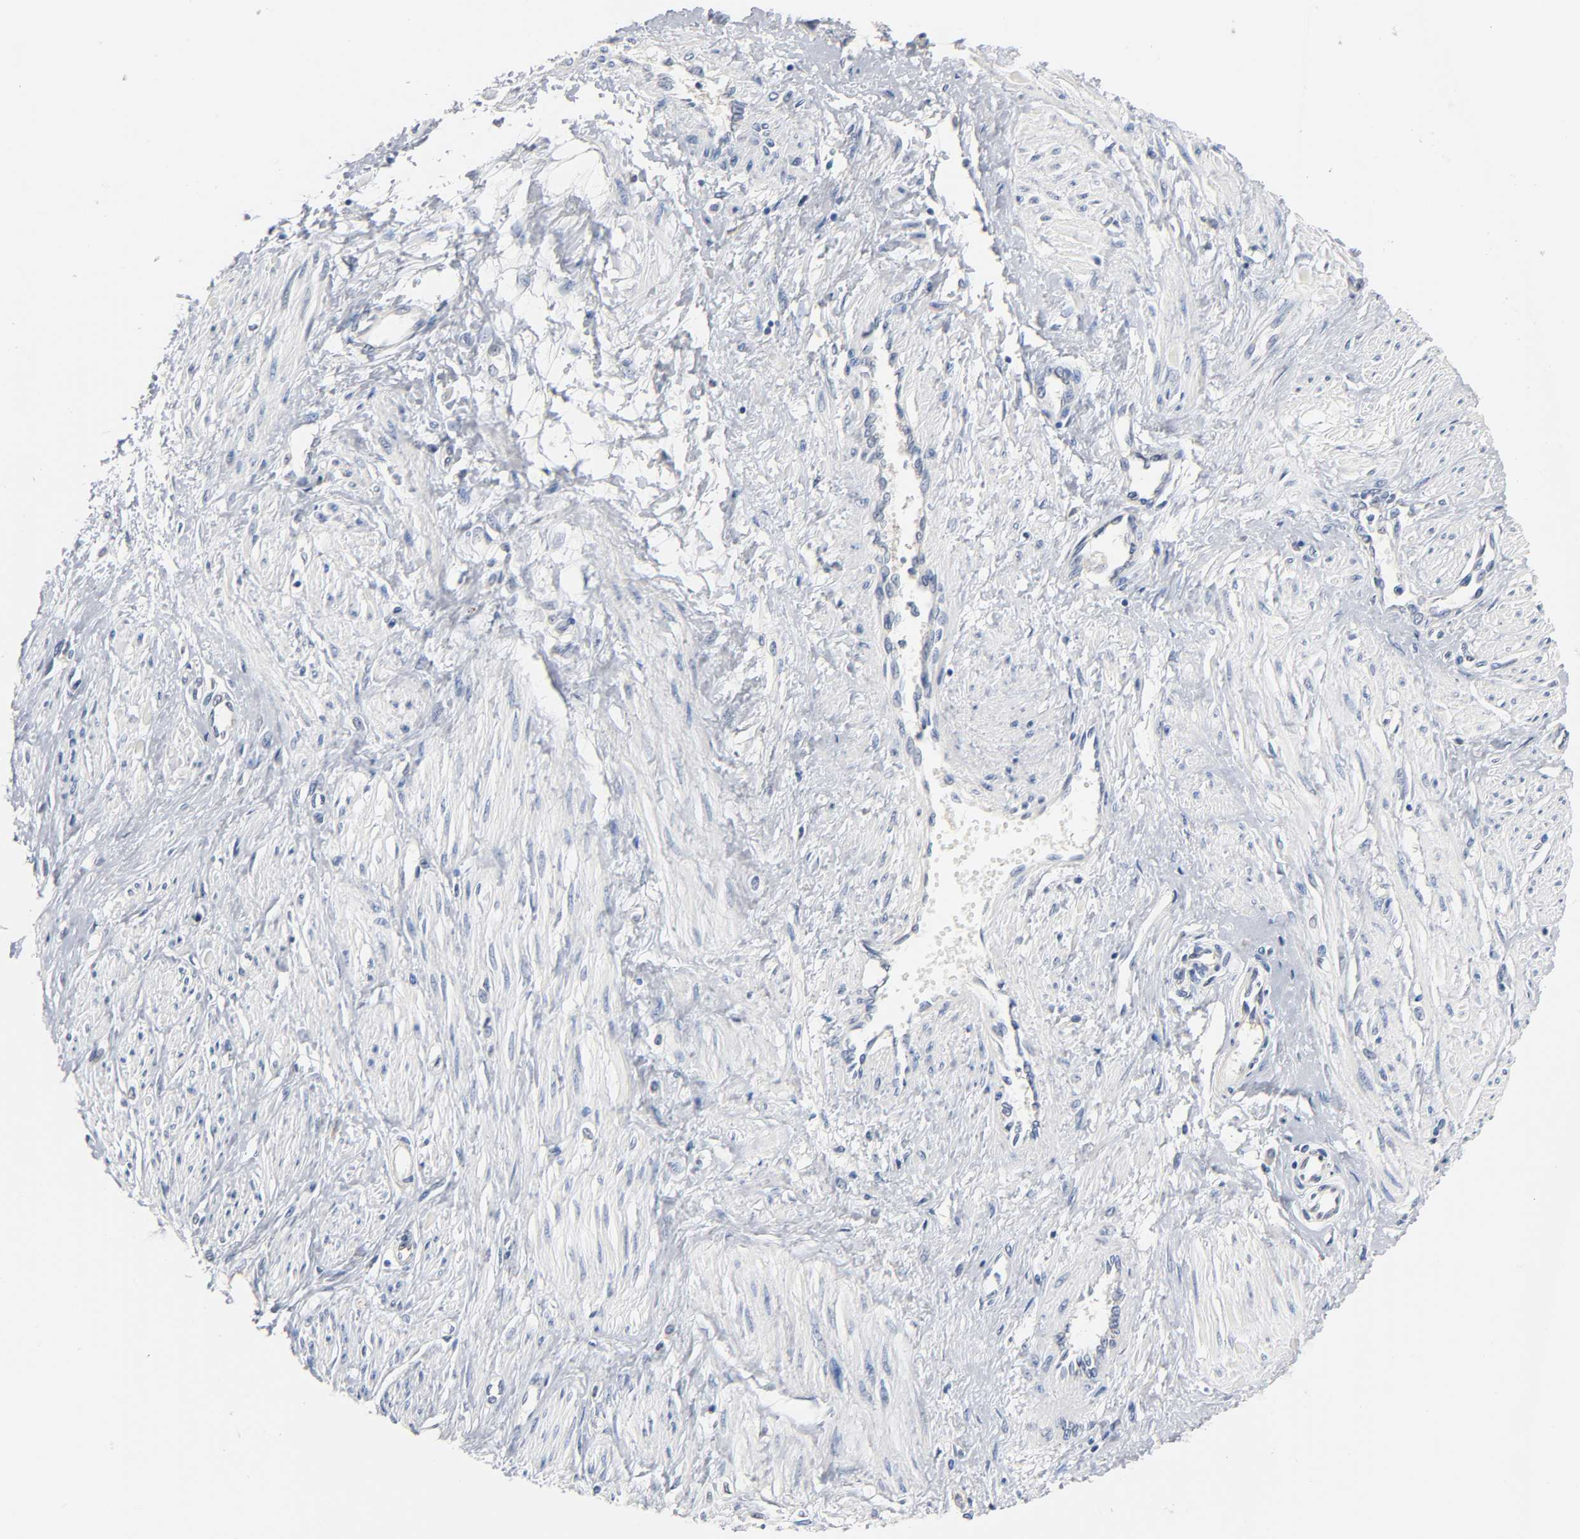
{"staining": {"intensity": "negative", "quantity": "none", "location": "none"}, "tissue": "smooth muscle", "cell_type": "Smooth muscle cells", "image_type": "normal", "snomed": [{"axis": "morphology", "description": "Normal tissue, NOS"}, {"axis": "topography", "description": "Smooth muscle"}, {"axis": "topography", "description": "Uterus"}], "caption": "Immunohistochemistry (IHC) image of normal smooth muscle: smooth muscle stained with DAB exhibits no significant protein positivity in smooth muscle cells. Brightfield microscopy of immunohistochemistry (IHC) stained with DAB (3,3'-diaminobenzidine) (brown) and hematoxylin (blue), captured at high magnification.", "gene": "FYN", "patient": {"sex": "female", "age": 39}}